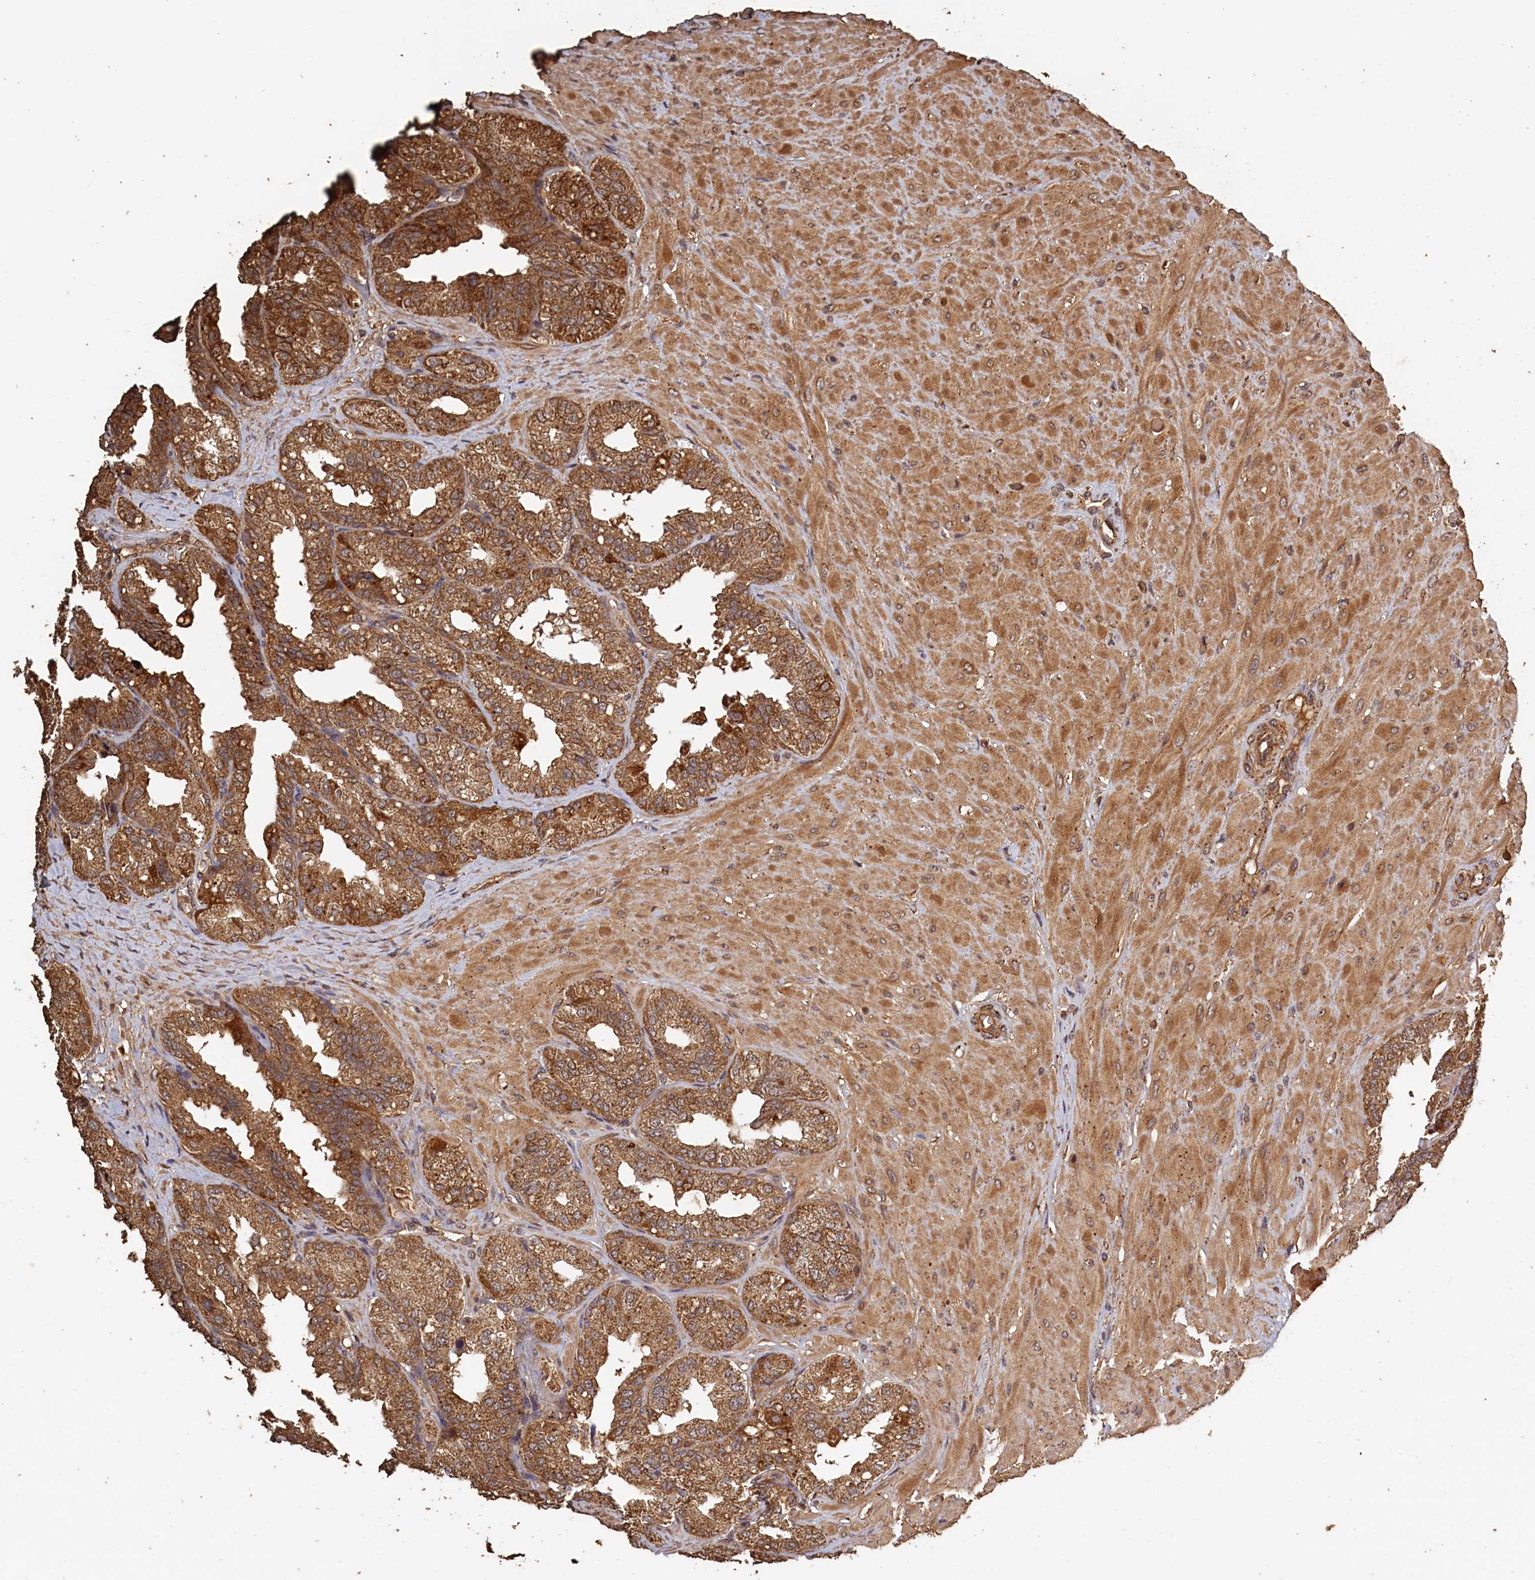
{"staining": {"intensity": "moderate", "quantity": ">75%", "location": "cytoplasmic/membranous"}, "tissue": "seminal vesicle", "cell_type": "Glandular cells", "image_type": "normal", "snomed": [{"axis": "morphology", "description": "Normal tissue, NOS"}, {"axis": "topography", "description": "Prostate"}, {"axis": "topography", "description": "Seminal veicle"}], "caption": "About >75% of glandular cells in benign human seminal vesicle display moderate cytoplasmic/membranous protein positivity as visualized by brown immunohistochemical staining.", "gene": "SNX33", "patient": {"sex": "male", "age": 51}}